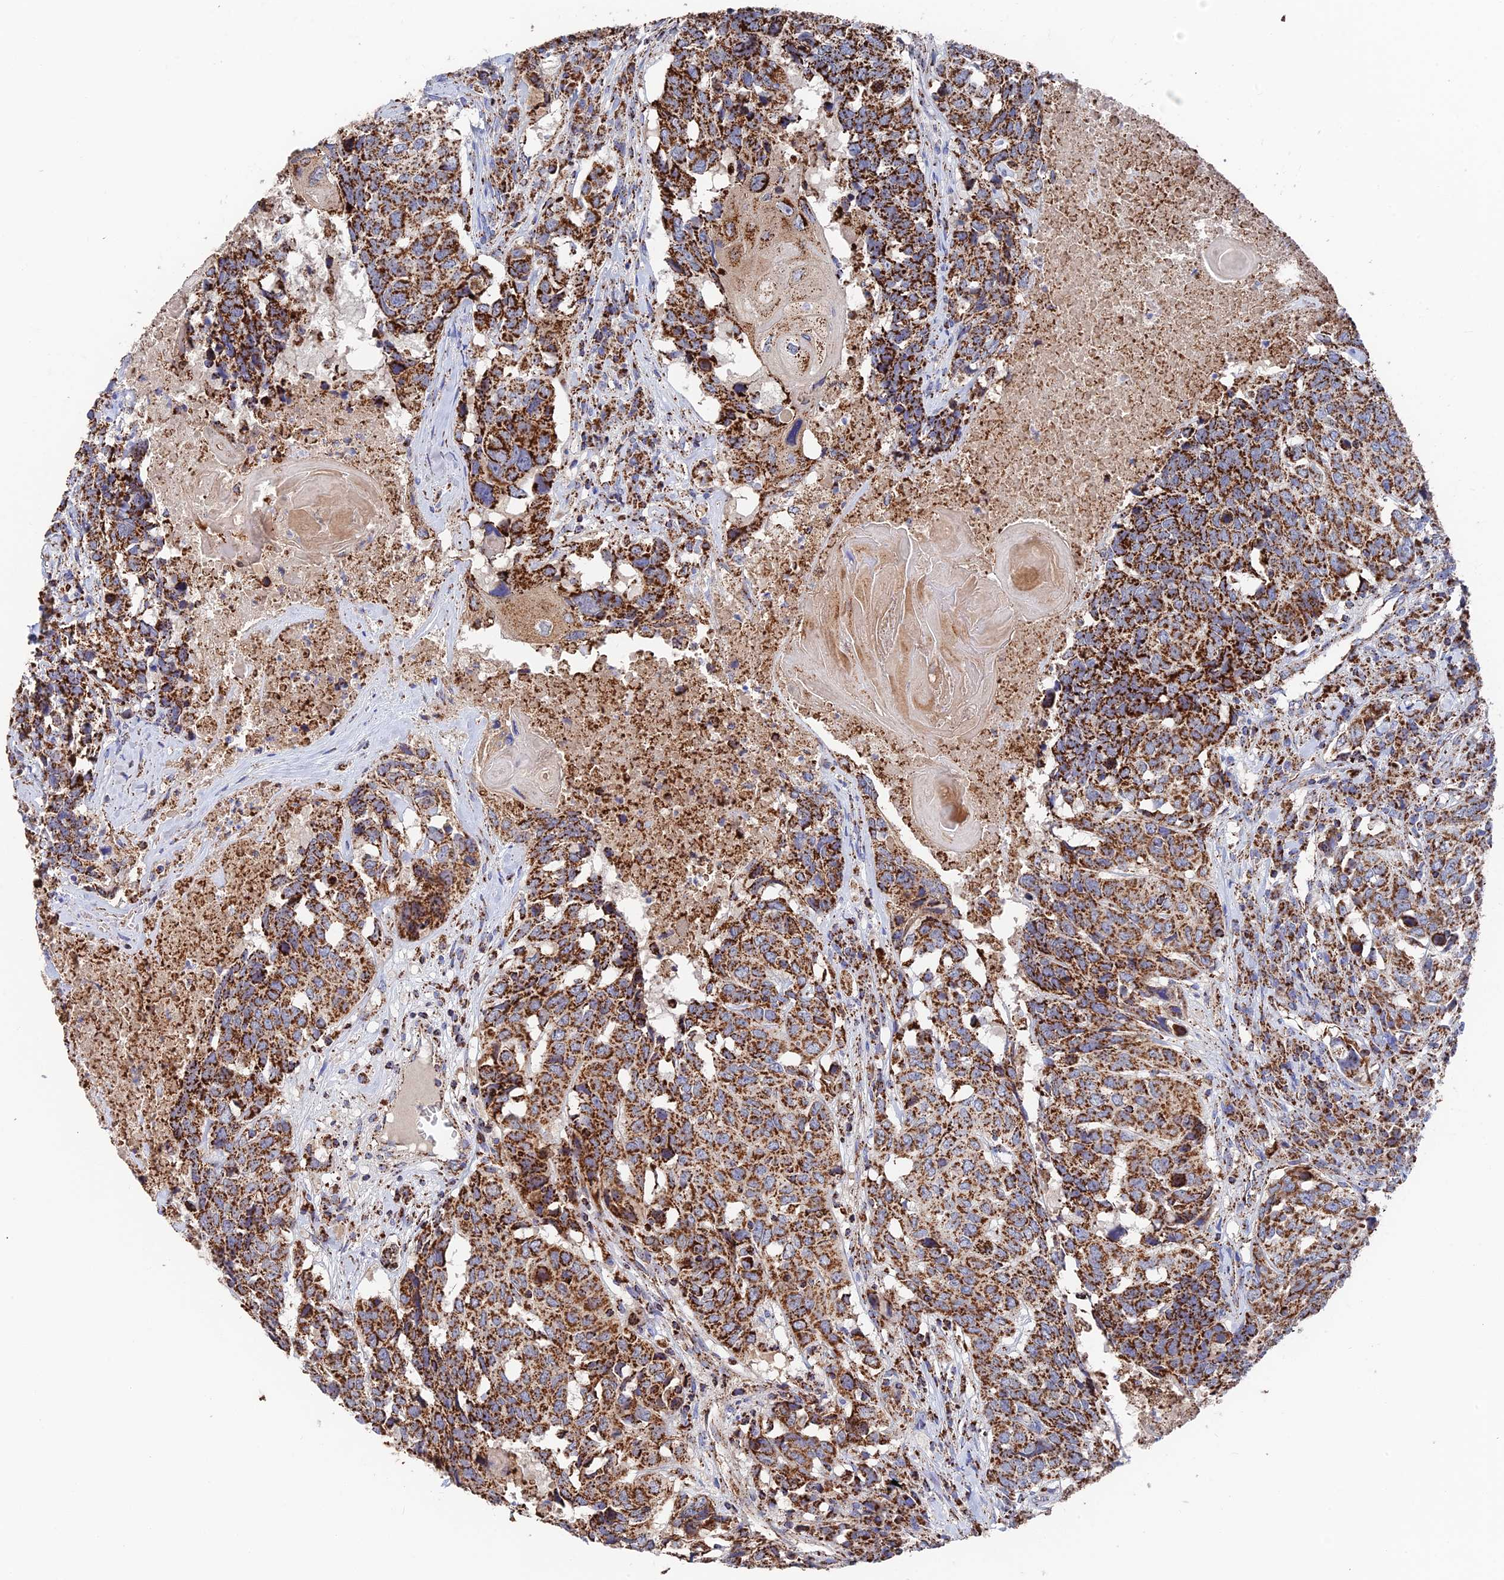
{"staining": {"intensity": "strong", "quantity": ">75%", "location": "cytoplasmic/membranous"}, "tissue": "head and neck cancer", "cell_type": "Tumor cells", "image_type": "cancer", "snomed": [{"axis": "morphology", "description": "Squamous cell carcinoma, NOS"}, {"axis": "topography", "description": "Head-Neck"}], "caption": "Immunohistochemistry (IHC) of head and neck cancer (squamous cell carcinoma) demonstrates high levels of strong cytoplasmic/membranous positivity in about >75% of tumor cells. Nuclei are stained in blue.", "gene": "HAUS8", "patient": {"sex": "male", "age": 66}}